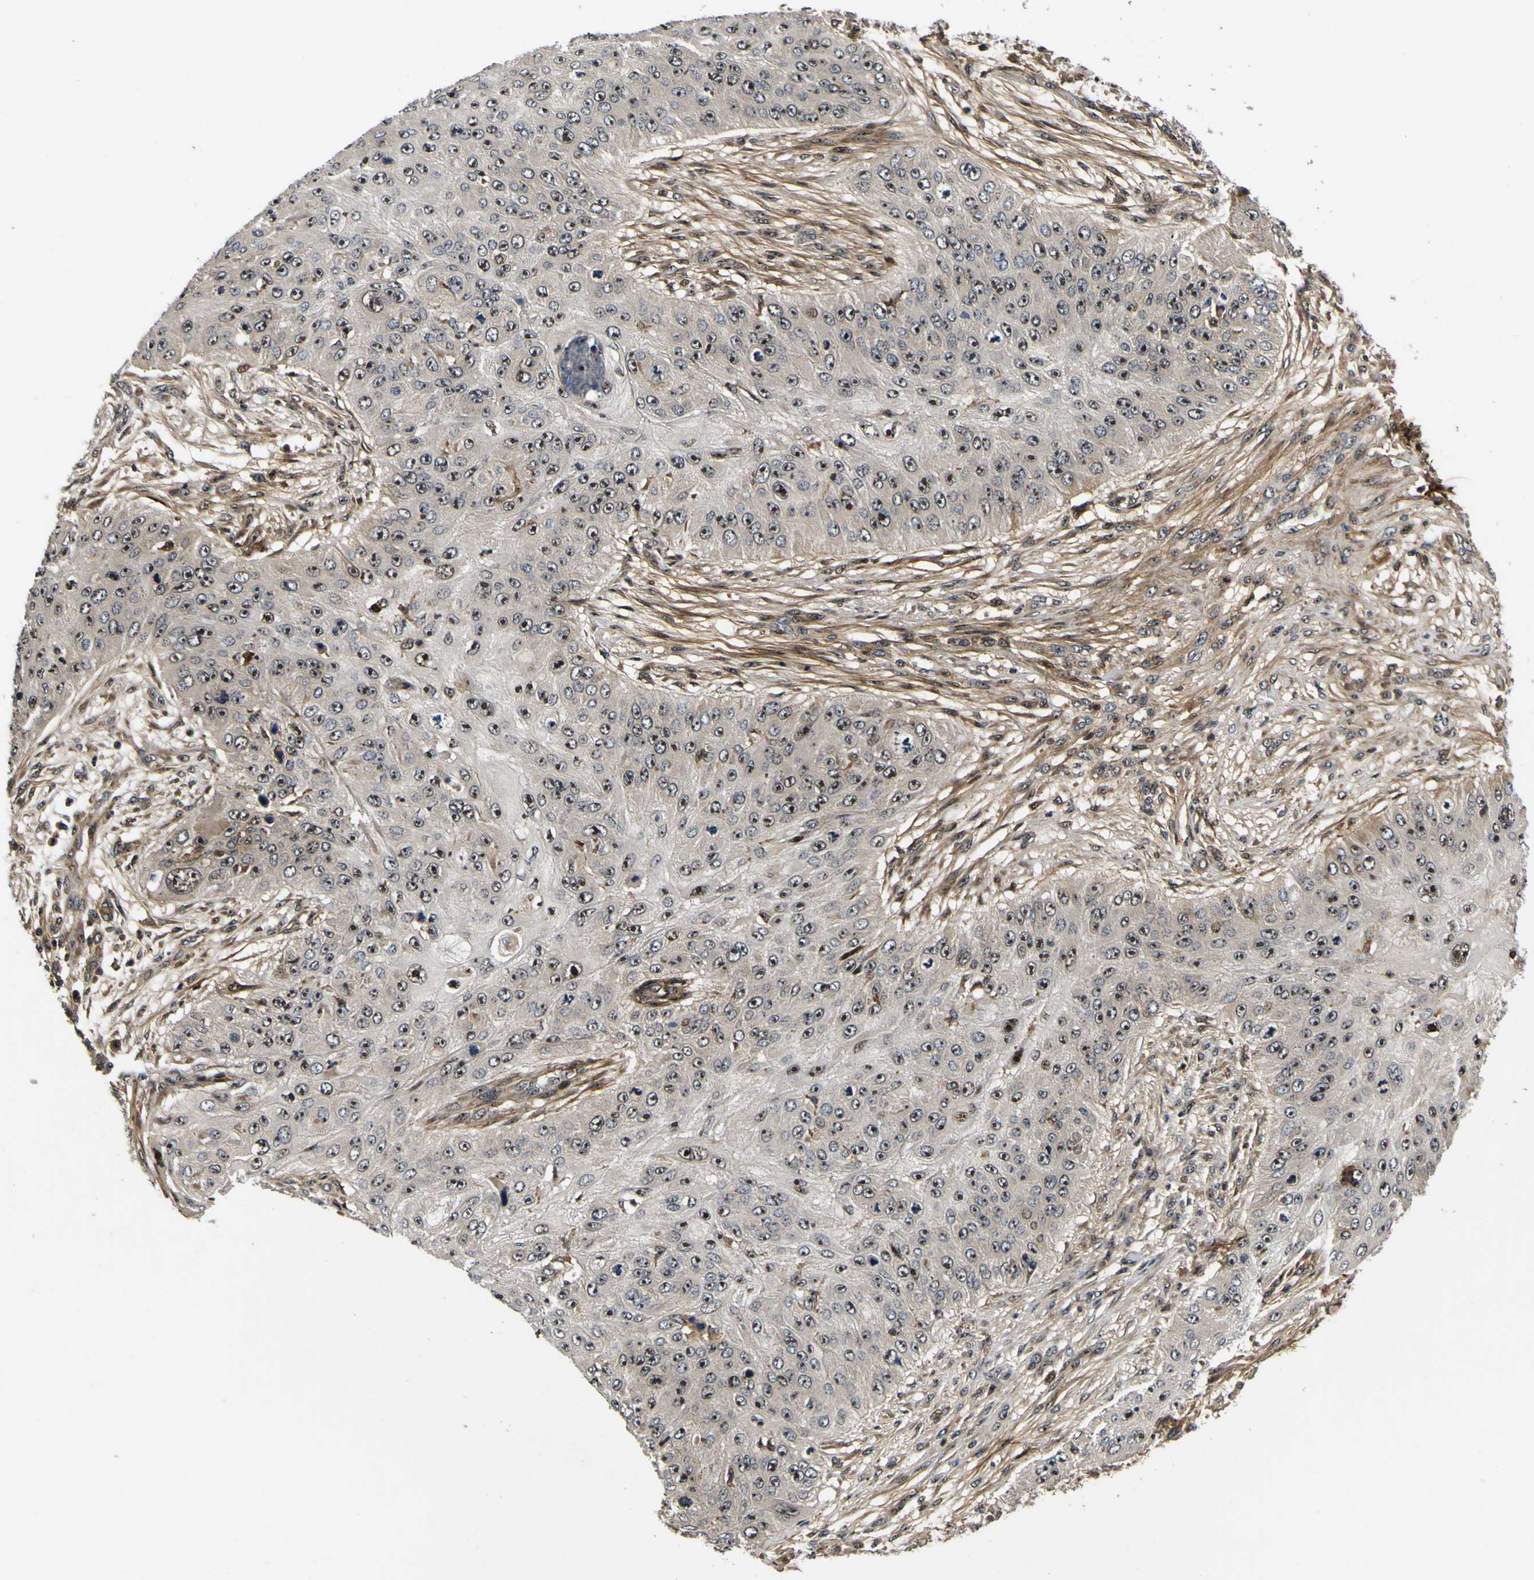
{"staining": {"intensity": "strong", "quantity": ">75%", "location": "nuclear"}, "tissue": "skin cancer", "cell_type": "Tumor cells", "image_type": "cancer", "snomed": [{"axis": "morphology", "description": "Squamous cell carcinoma, NOS"}, {"axis": "topography", "description": "Skin"}], "caption": "Skin cancer (squamous cell carcinoma) tissue exhibits strong nuclear staining in about >75% of tumor cells", "gene": "LRP4", "patient": {"sex": "female", "age": 80}}